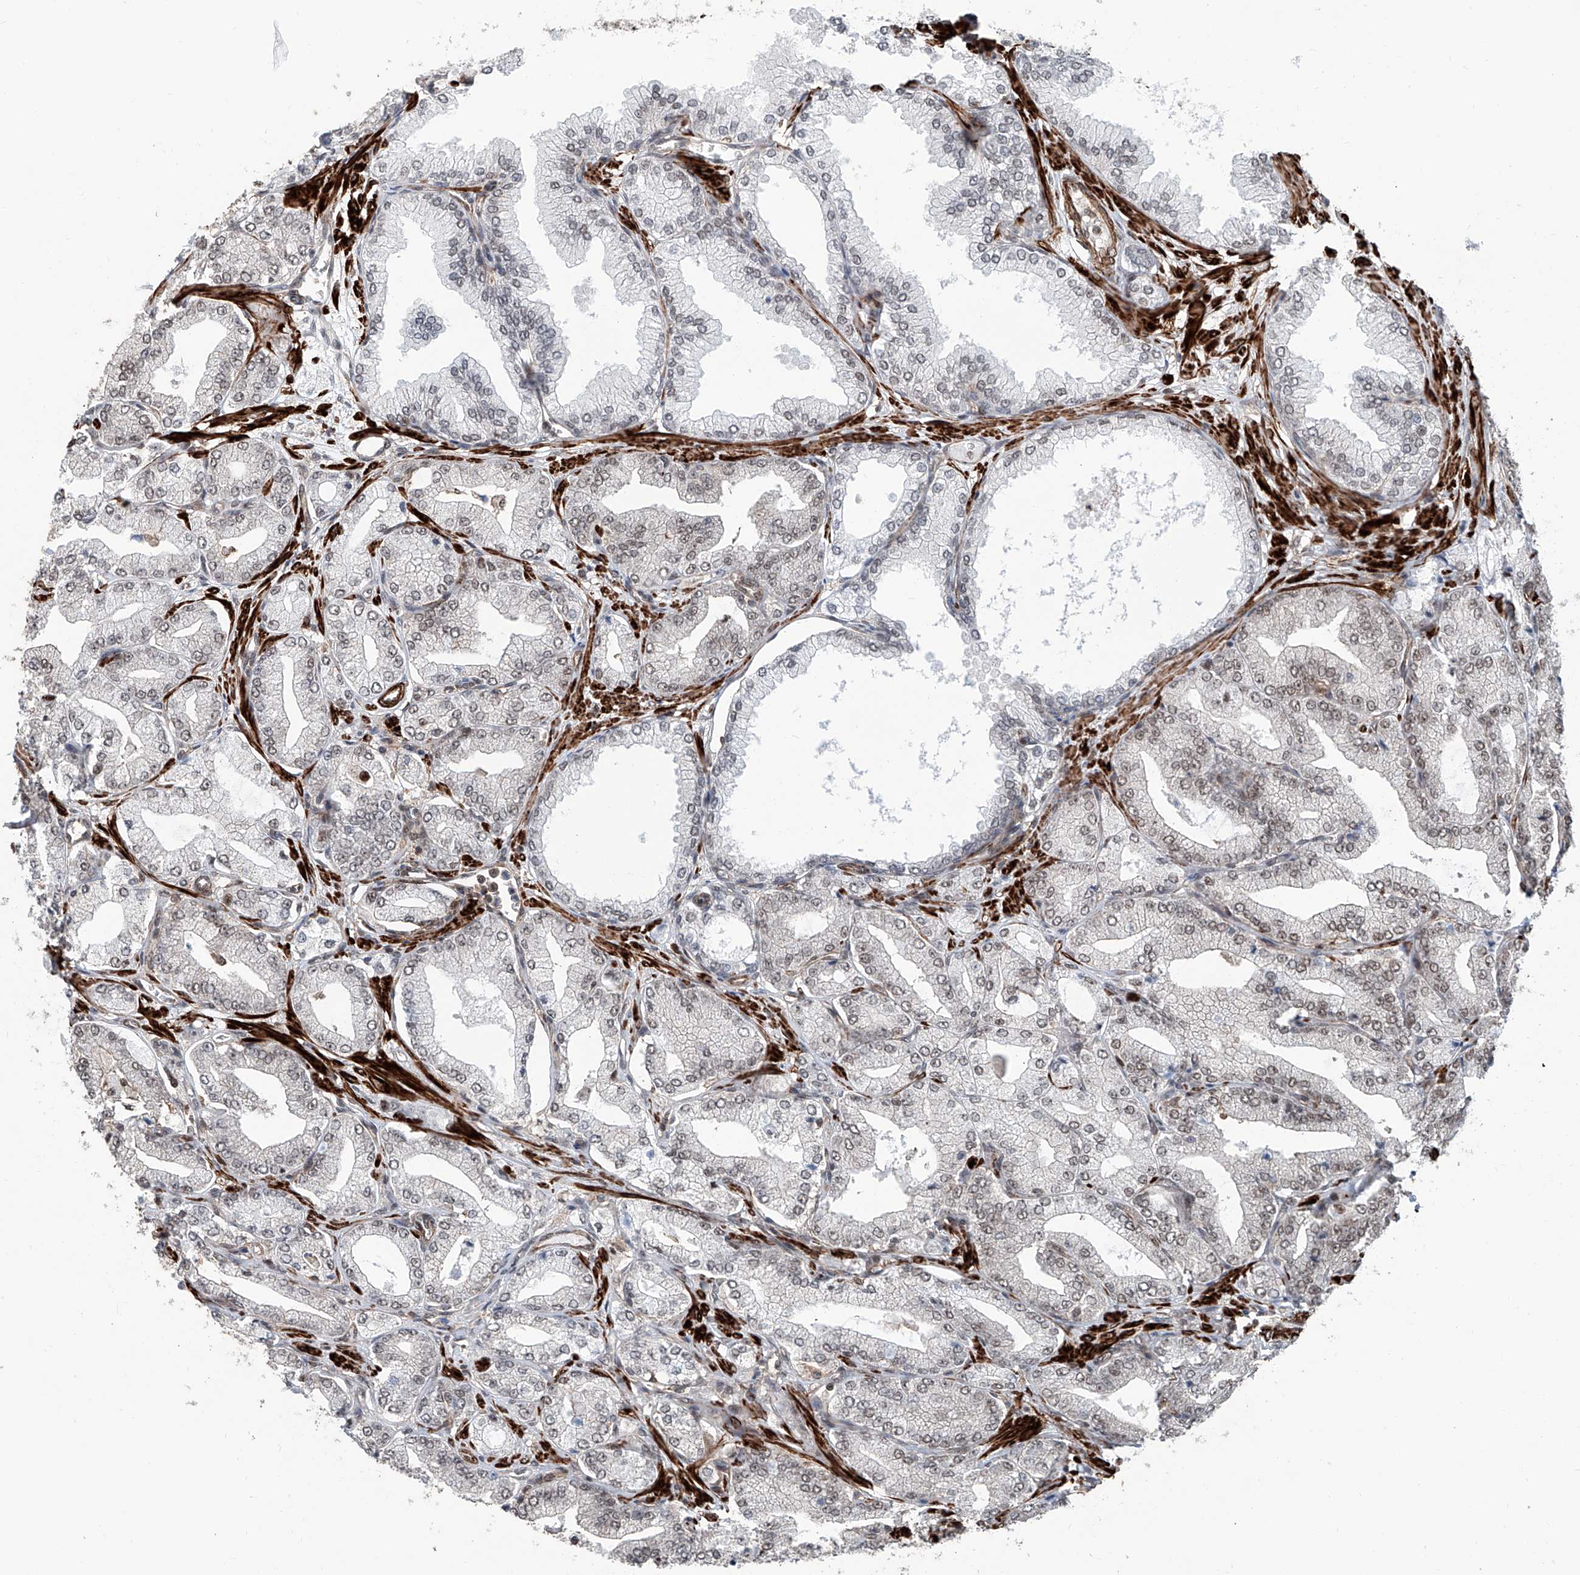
{"staining": {"intensity": "weak", "quantity": "<25%", "location": "nuclear"}, "tissue": "prostate cancer", "cell_type": "Tumor cells", "image_type": "cancer", "snomed": [{"axis": "morphology", "description": "Adenocarcinoma, Low grade"}, {"axis": "topography", "description": "Prostate"}], "caption": "Micrograph shows no protein staining in tumor cells of prostate adenocarcinoma (low-grade) tissue.", "gene": "SDE2", "patient": {"sex": "male", "age": 63}}